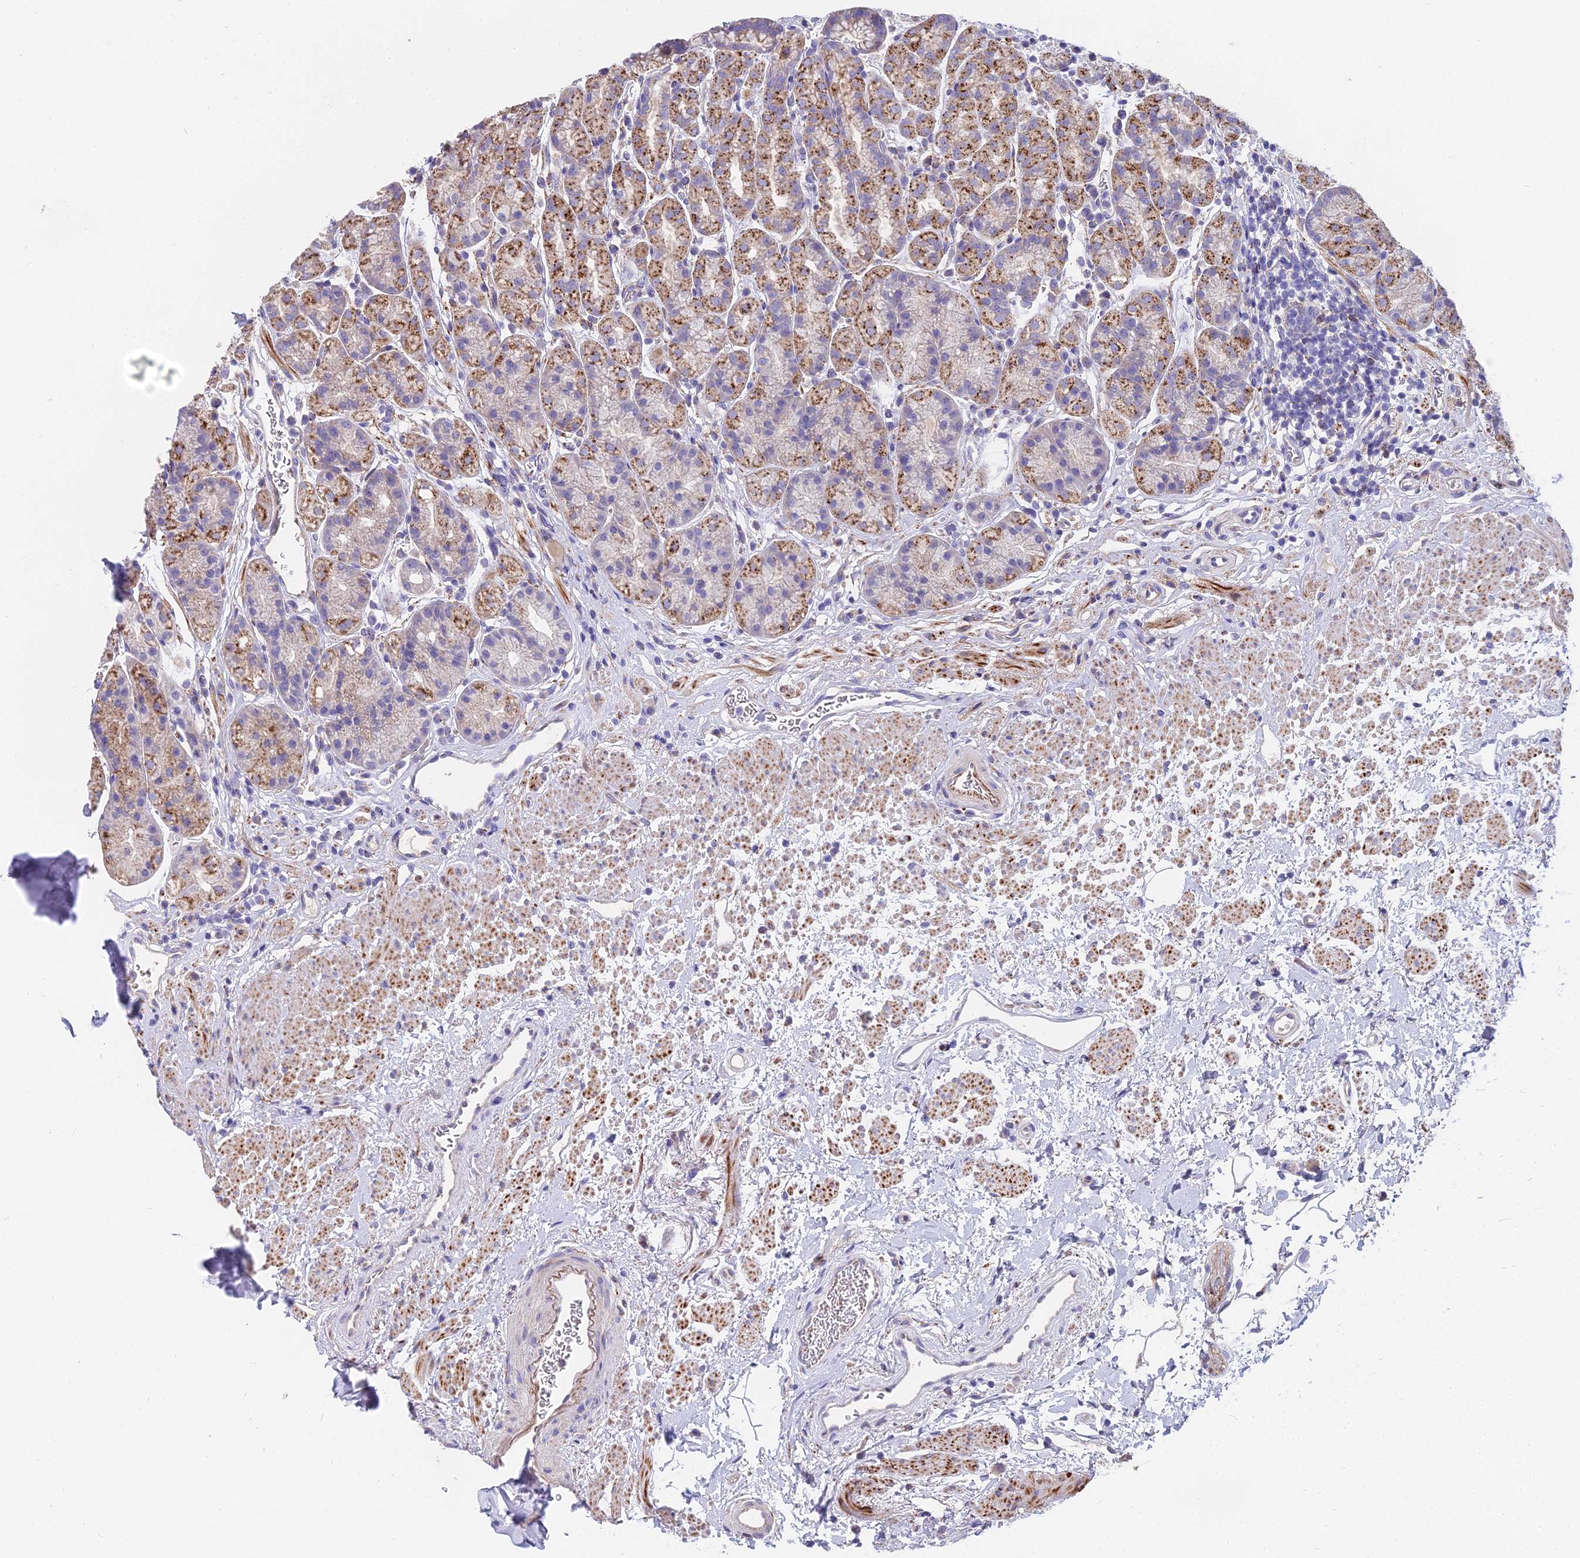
{"staining": {"intensity": "moderate", "quantity": "25%-75%", "location": "cytoplasmic/membranous"}, "tissue": "stomach", "cell_type": "Glandular cells", "image_type": "normal", "snomed": [{"axis": "morphology", "description": "Normal tissue, NOS"}, {"axis": "topography", "description": "Stomach"}], "caption": "The histopathology image reveals immunohistochemical staining of benign stomach. There is moderate cytoplasmic/membranous expression is appreciated in about 25%-75% of glandular cells.", "gene": "FRMPD1", "patient": {"sex": "male", "age": 63}}